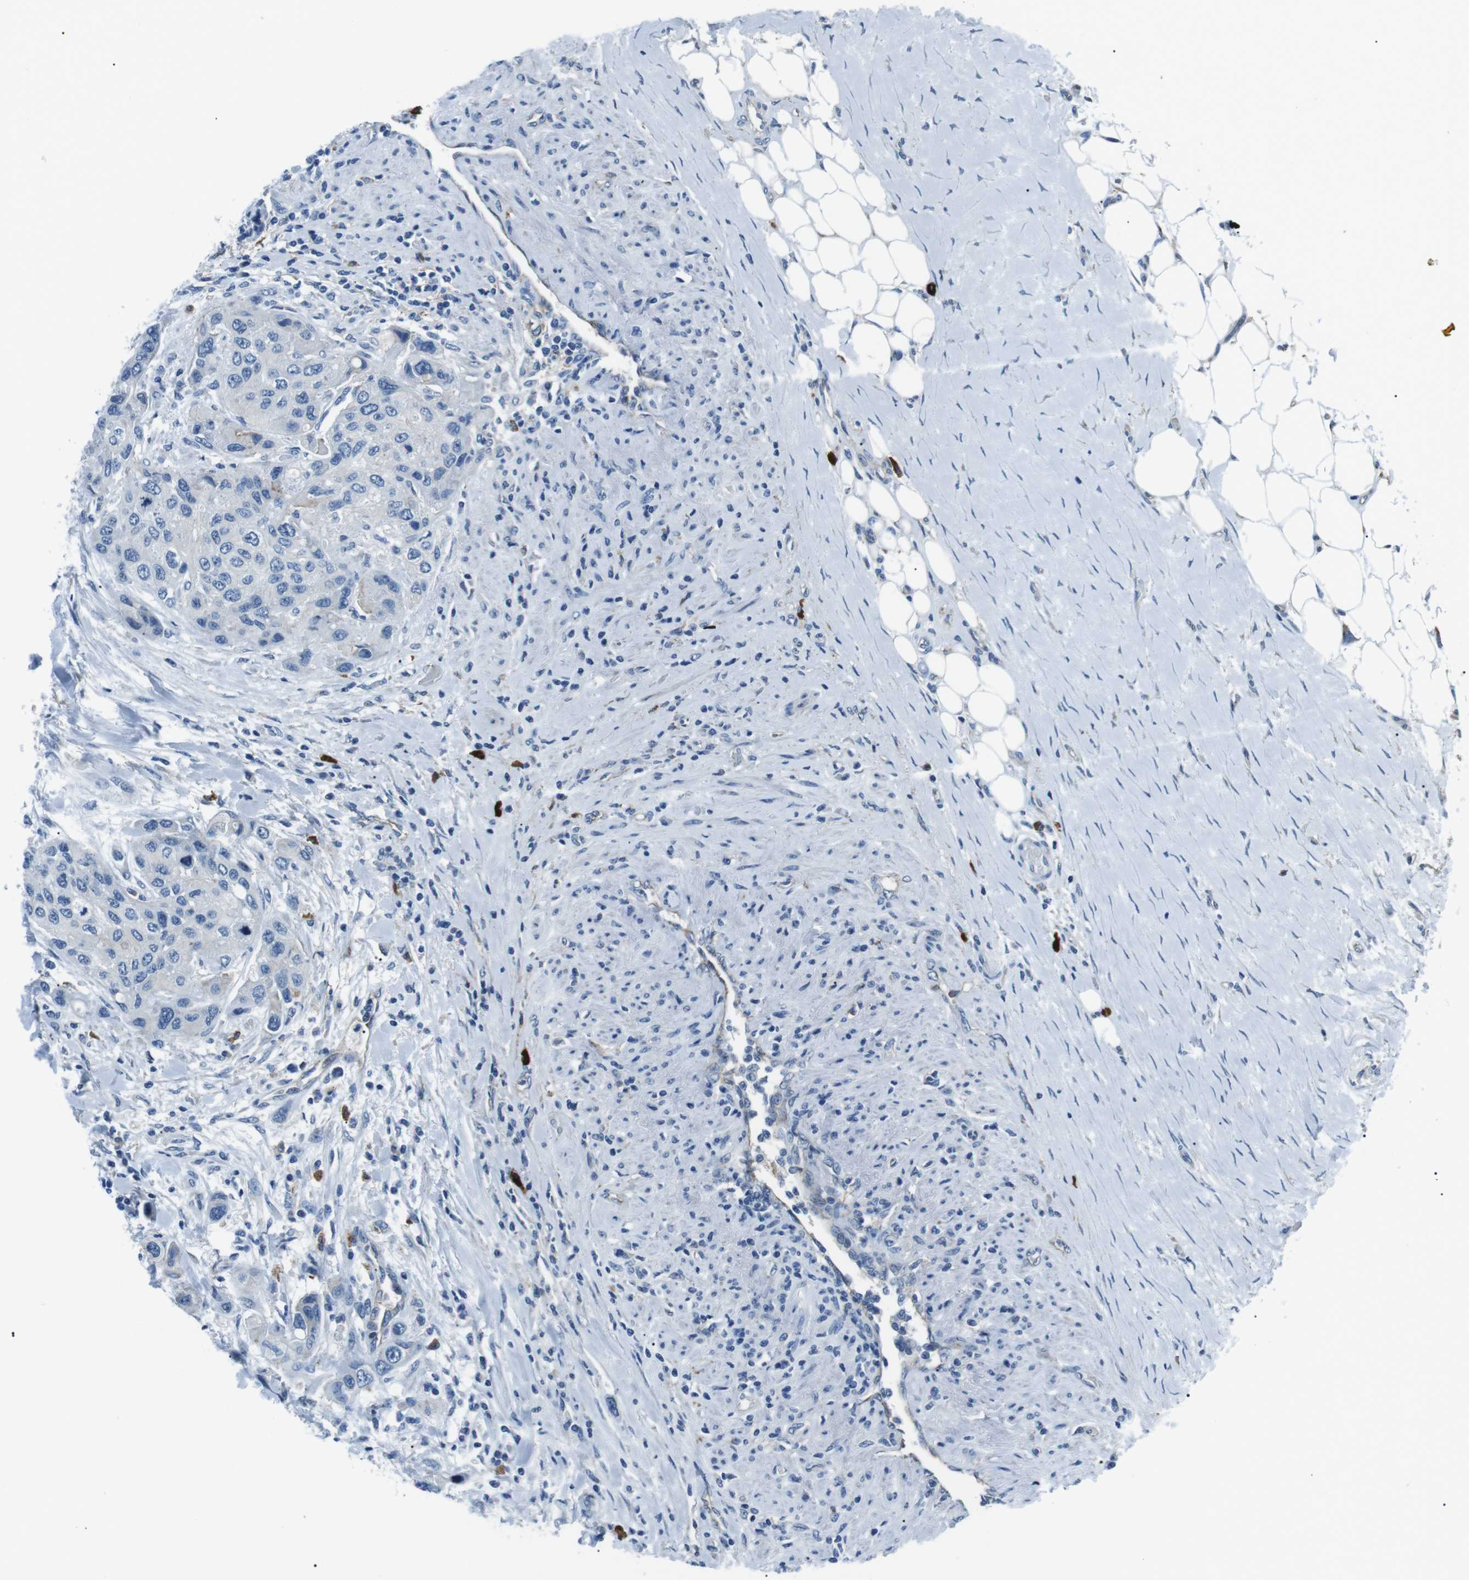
{"staining": {"intensity": "negative", "quantity": "none", "location": "none"}, "tissue": "urothelial cancer", "cell_type": "Tumor cells", "image_type": "cancer", "snomed": [{"axis": "morphology", "description": "Urothelial carcinoma, High grade"}, {"axis": "topography", "description": "Urinary bladder"}], "caption": "High magnification brightfield microscopy of urothelial cancer stained with DAB (brown) and counterstained with hematoxylin (blue): tumor cells show no significant expression.", "gene": "CSF2RA", "patient": {"sex": "female", "age": 56}}